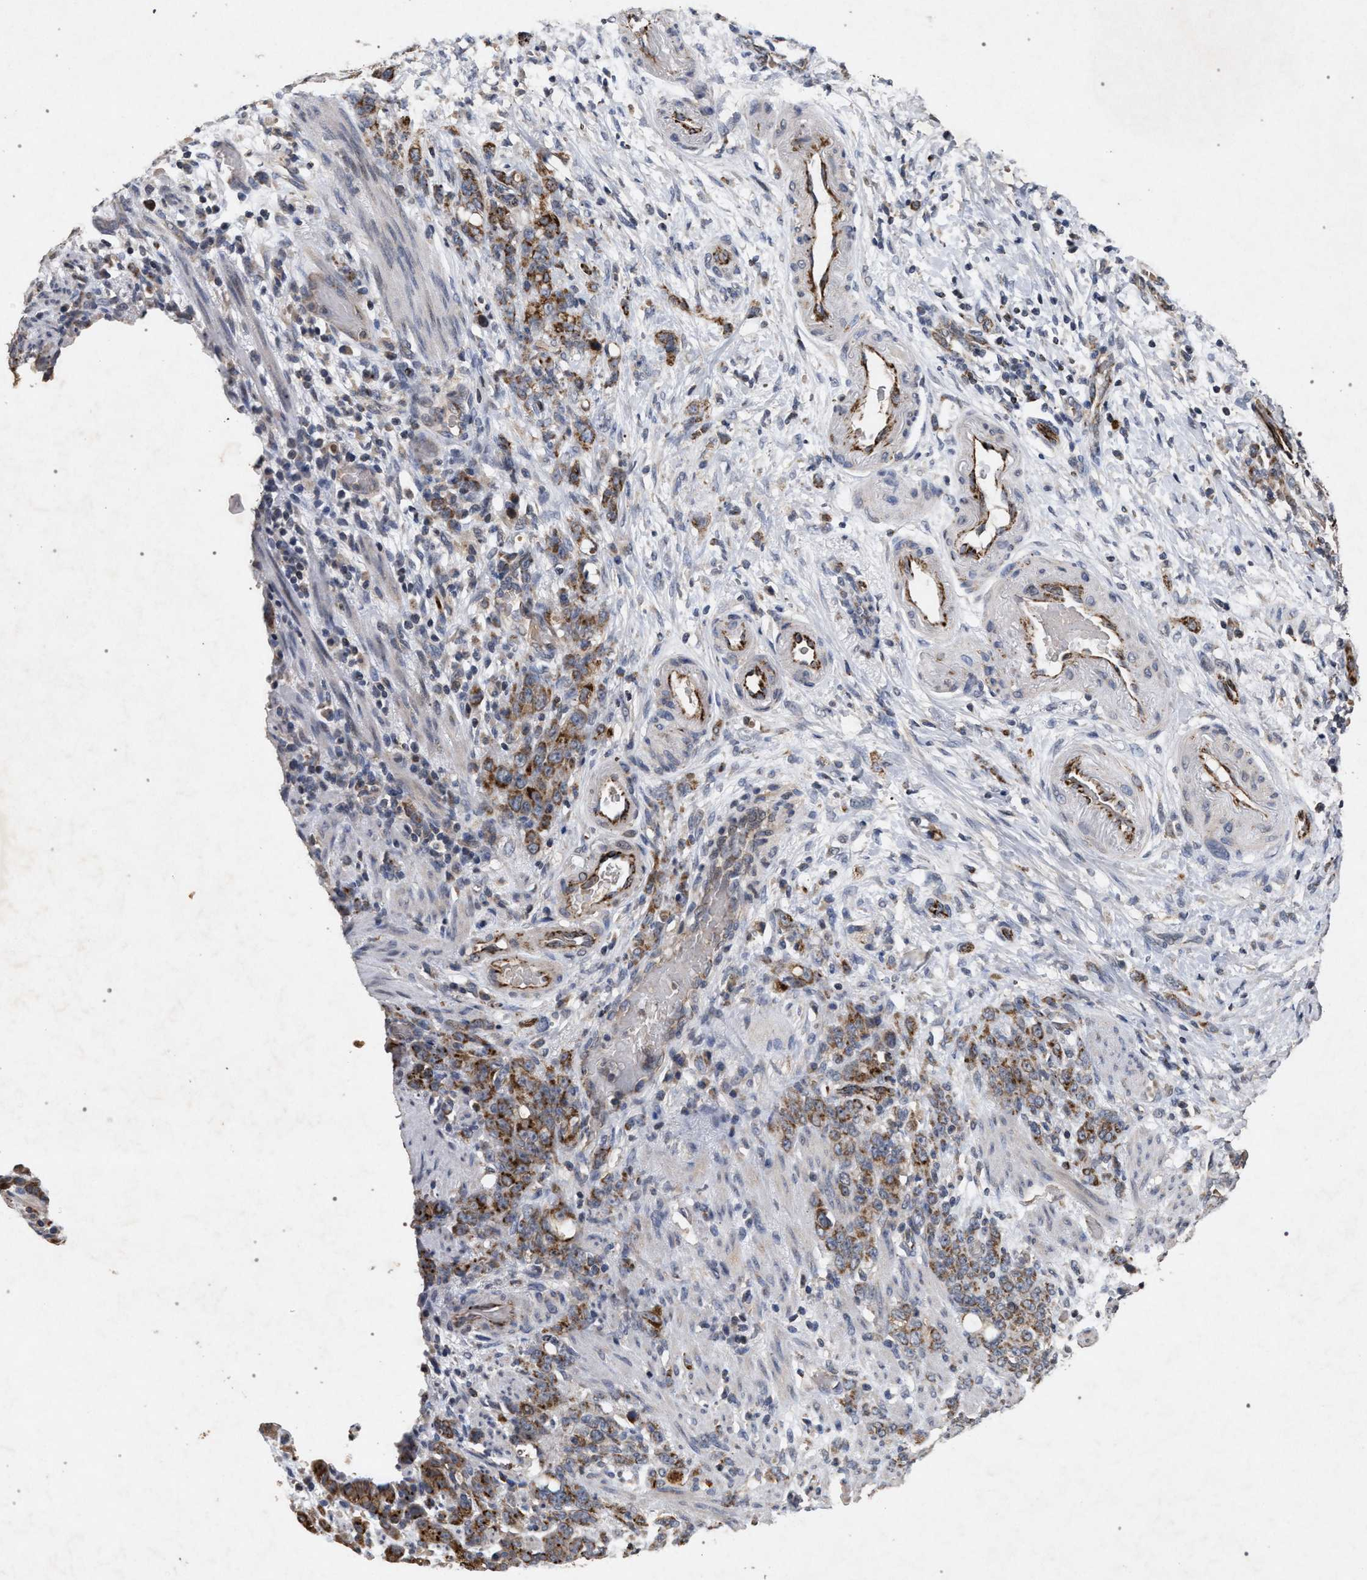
{"staining": {"intensity": "moderate", "quantity": ">75%", "location": "cytoplasmic/membranous"}, "tissue": "stomach cancer", "cell_type": "Tumor cells", "image_type": "cancer", "snomed": [{"axis": "morphology", "description": "Adenocarcinoma, NOS"}, {"axis": "topography", "description": "Stomach, lower"}], "caption": "Stomach adenocarcinoma stained for a protein reveals moderate cytoplasmic/membranous positivity in tumor cells. The staining is performed using DAB (3,3'-diaminobenzidine) brown chromogen to label protein expression. The nuclei are counter-stained blue using hematoxylin.", "gene": "PKD2L1", "patient": {"sex": "male", "age": 88}}